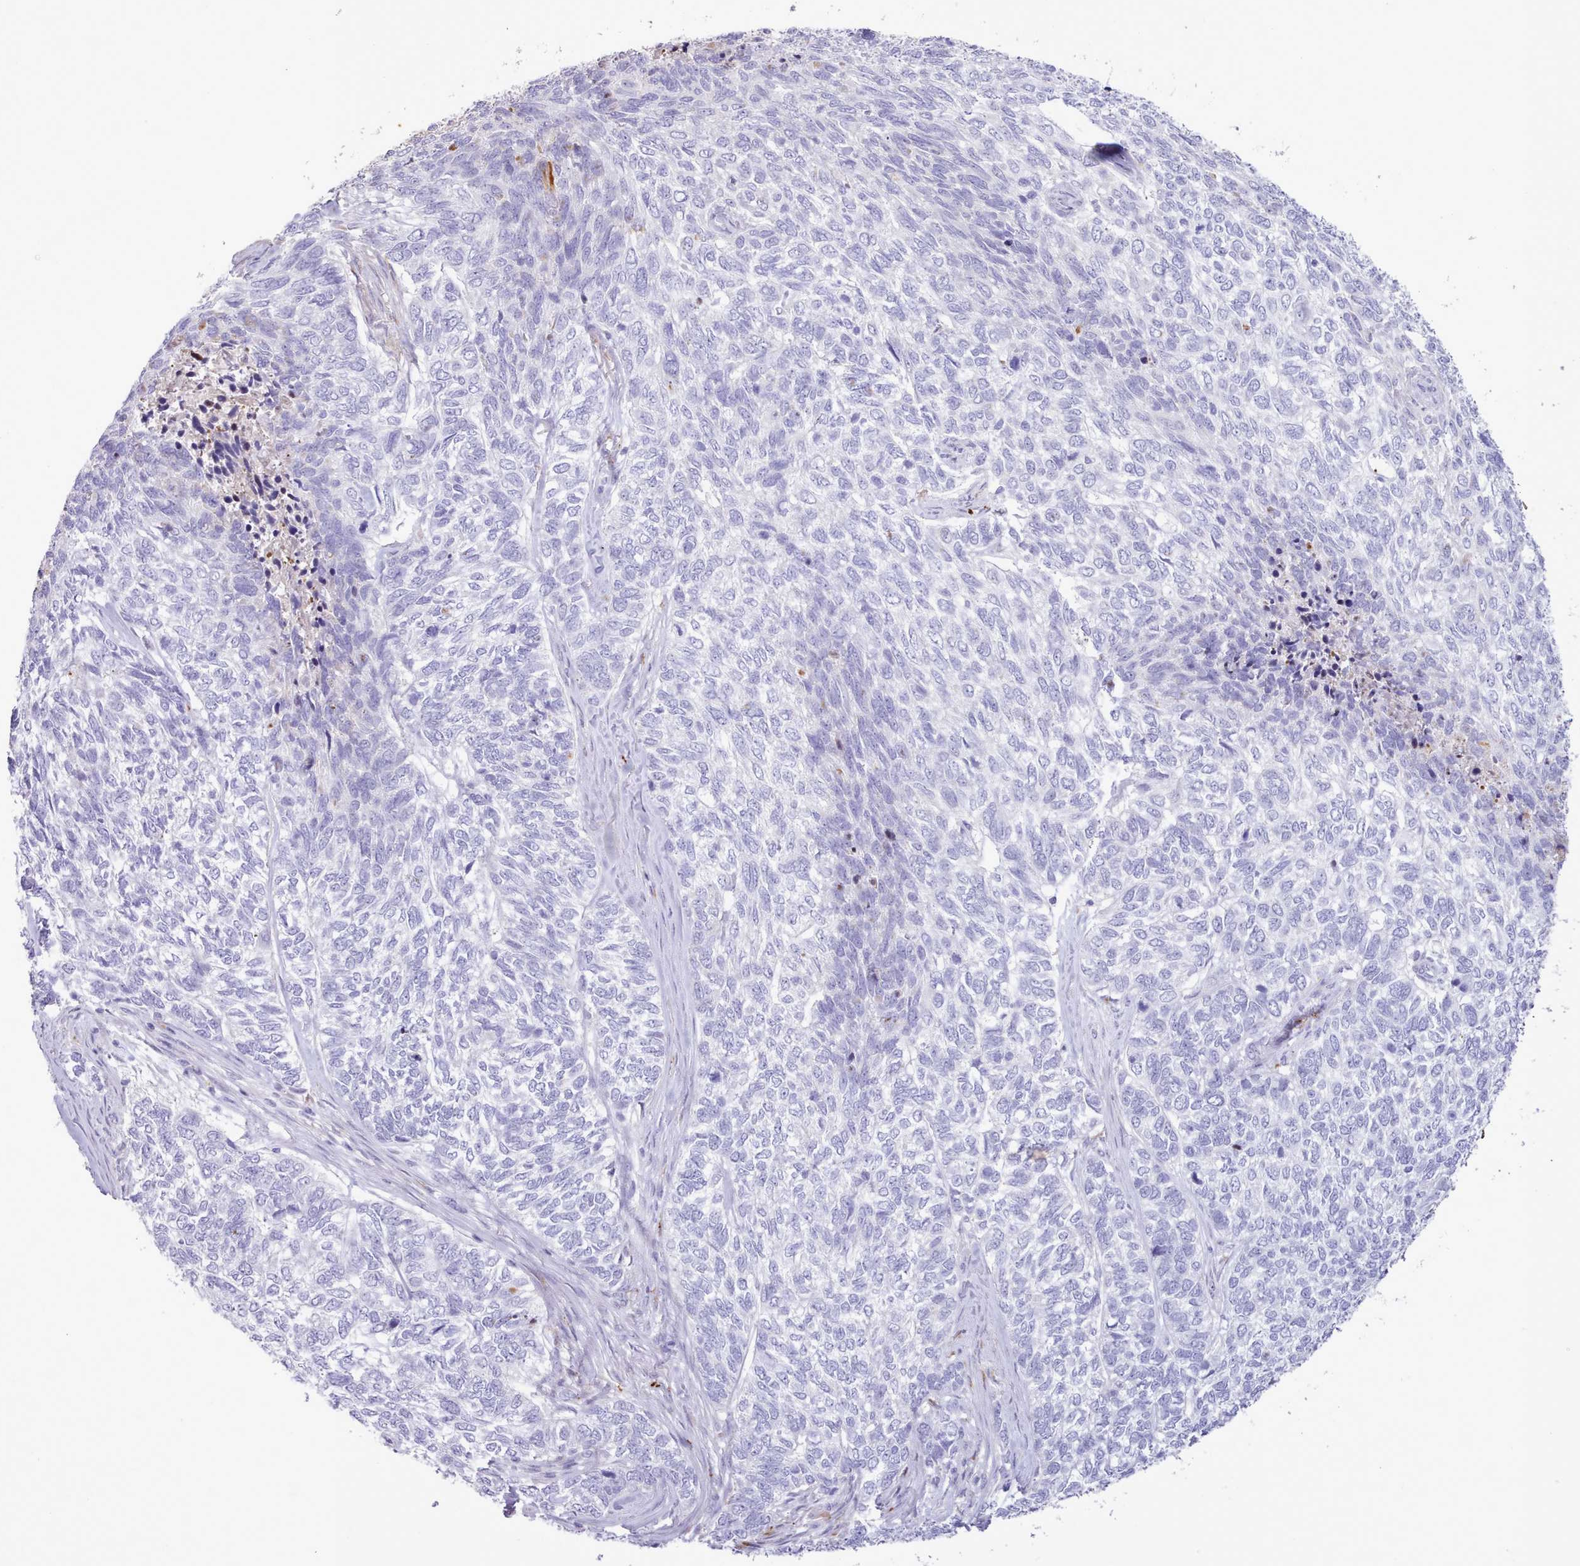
{"staining": {"intensity": "negative", "quantity": "none", "location": "none"}, "tissue": "skin cancer", "cell_type": "Tumor cells", "image_type": "cancer", "snomed": [{"axis": "morphology", "description": "Basal cell carcinoma"}, {"axis": "topography", "description": "Skin"}], "caption": "Immunohistochemistry (IHC) of skin cancer (basal cell carcinoma) shows no staining in tumor cells.", "gene": "SRD5A1", "patient": {"sex": "female", "age": 65}}